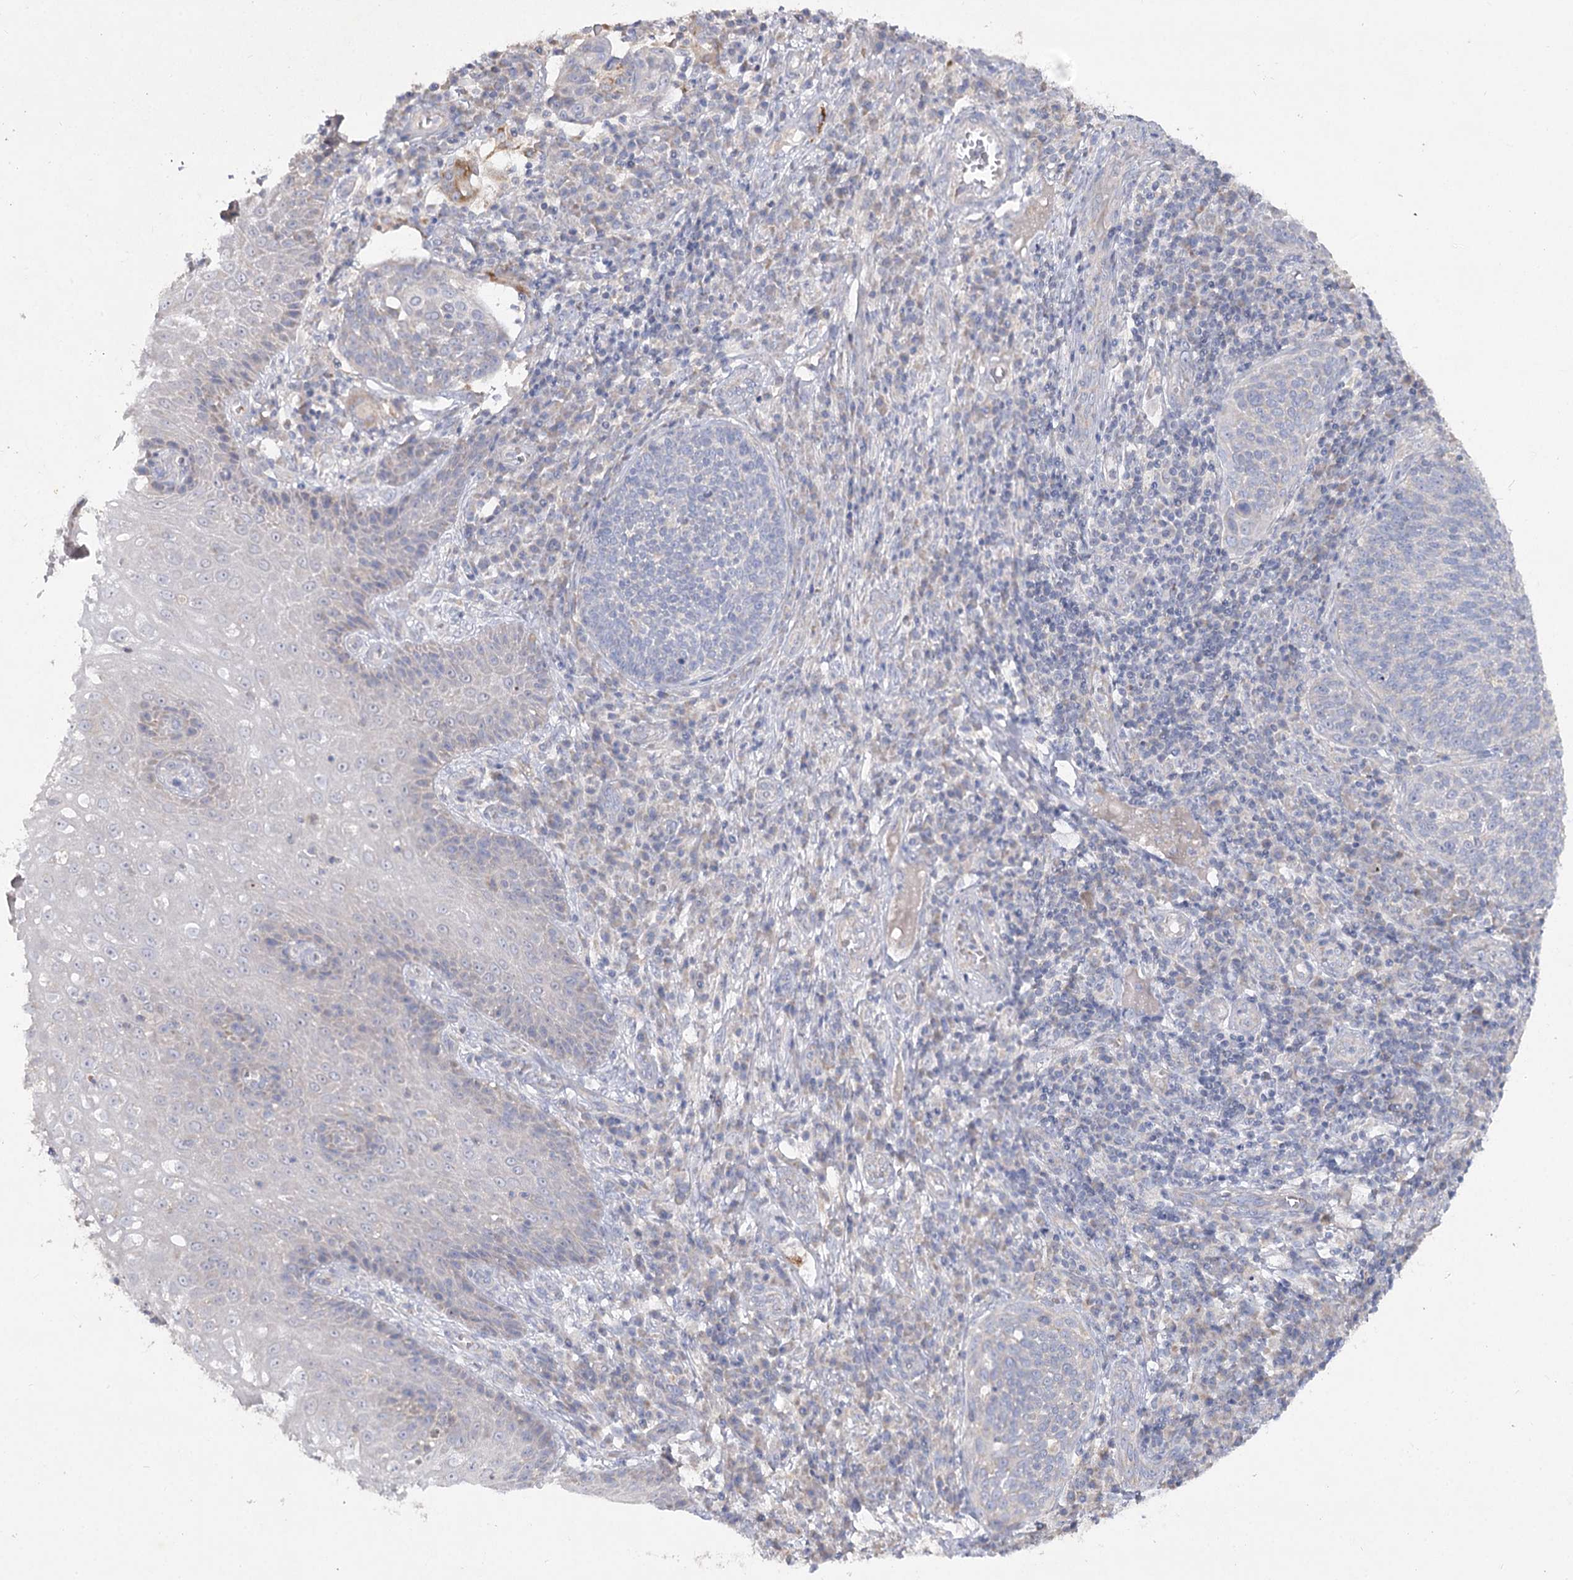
{"staining": {"intensity": "negative", "quantity": "none", "location": "none"}, "tissue": "cervical cancer", "cell_type": "Tumor cells", "image_type": "cancer", "snomed": [{"axis": "morphology", "description": "Squamous cell carcinoma, NOS"}, {"axis": "topography", "description": "Cervix"}], "caption": "Squamous cell carcinoma (cervical) stained for a protein using immunohistochemistry (IHC) reveals no positivity tumor cells.", "gene": "TMEM187", "patient": {"sex": "female", "age": 34}}